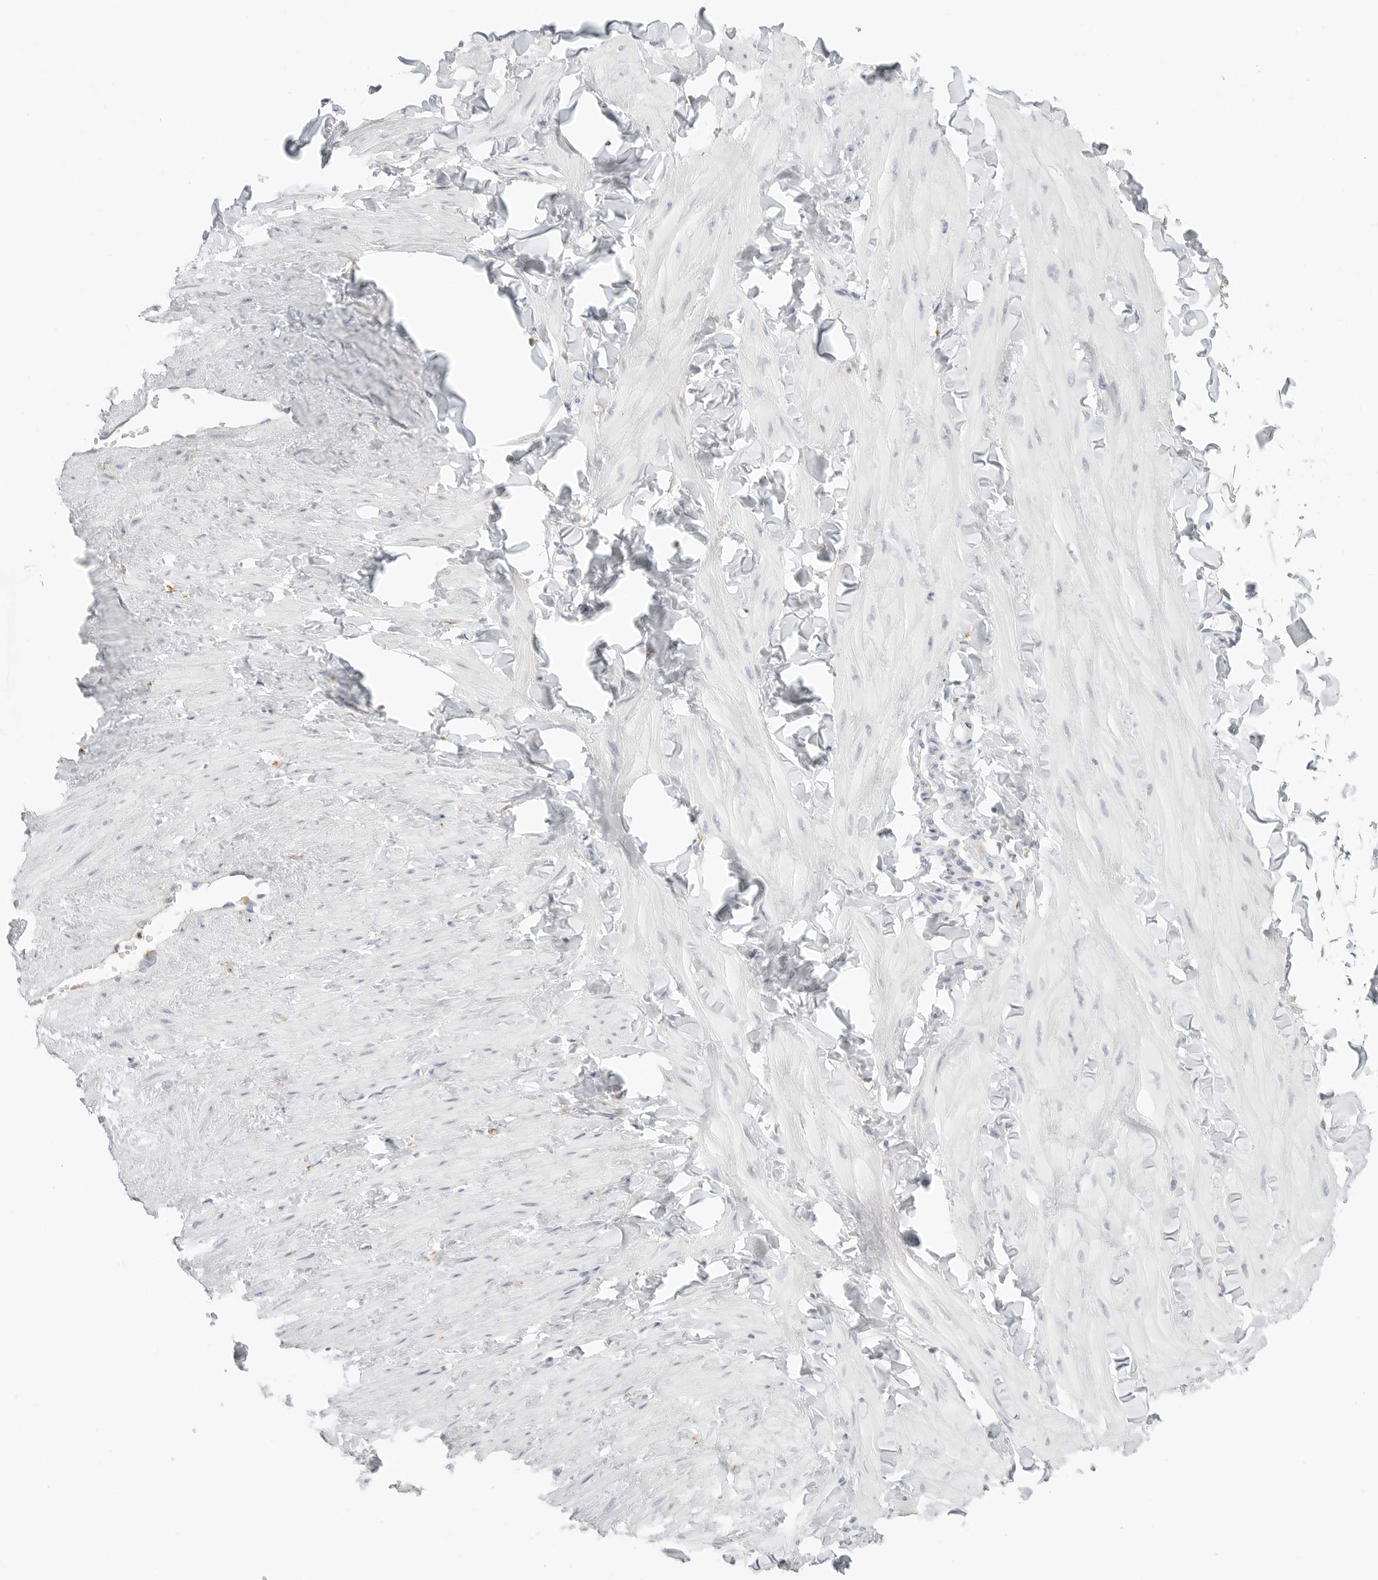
{"staining": {"intensity": "negative", "quantity": "none", "location": "none"}, "tissue": "adipose tissue", "cell_type": "Adipocytes", "image_type": "normal", "snomed": [{"axis": "morphology", "description": "Normal tissue, NOS"}, {"axis": "topography", "description": "Adipose tissue"}, {"axis": "topography", "description": "Vascular tissue"}, {"axis": "topography", "description": "Peripheral nerve tissue"}], "caption": "This photomicrograph is of unremarkable adipose tissue stained with immunohistochemistry to label a protein in brown with the nuclei are counter-stained blue. There is no staining in adipocytes.", "gene": "THEM4", "patient": {"sex": "male", "age": 25}}